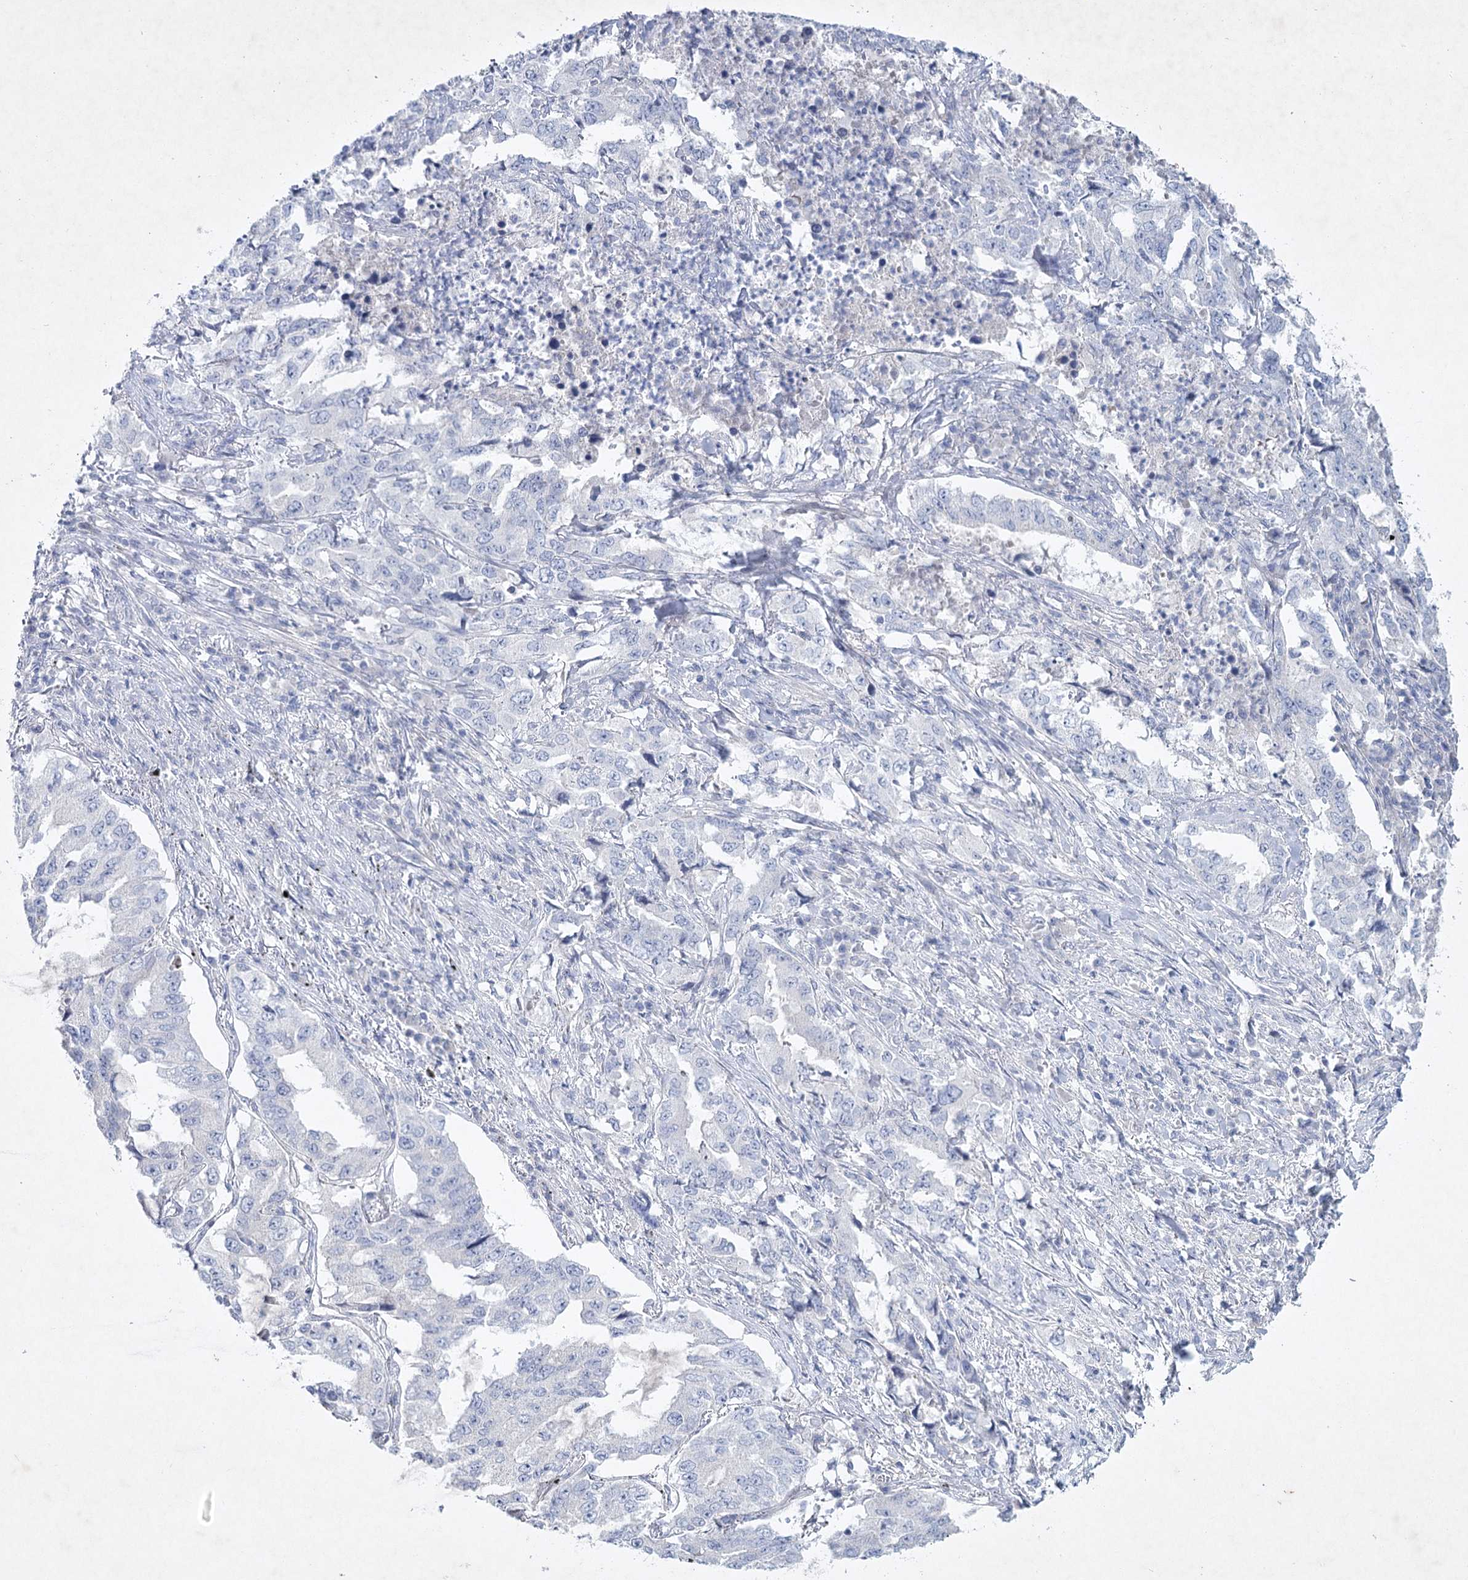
{"staining": {"intensity": "negative", "quantity": "none", "location": "none"}, "tissue": "lung cancer", "cell_type": "Tumor cells", "image_type": "cancer", "snomed": [{"axis": "morphology", "description": "Adenocarcinoma, NOS"}, {"axis": "topography", "description": "Lung"}], "caption": "Protein analysis of lung adenocarcinoma exhibits no significant expression in tumor cells.", "gene": "MAP3K13", "patient": {"sex": "female", "age": 51}}